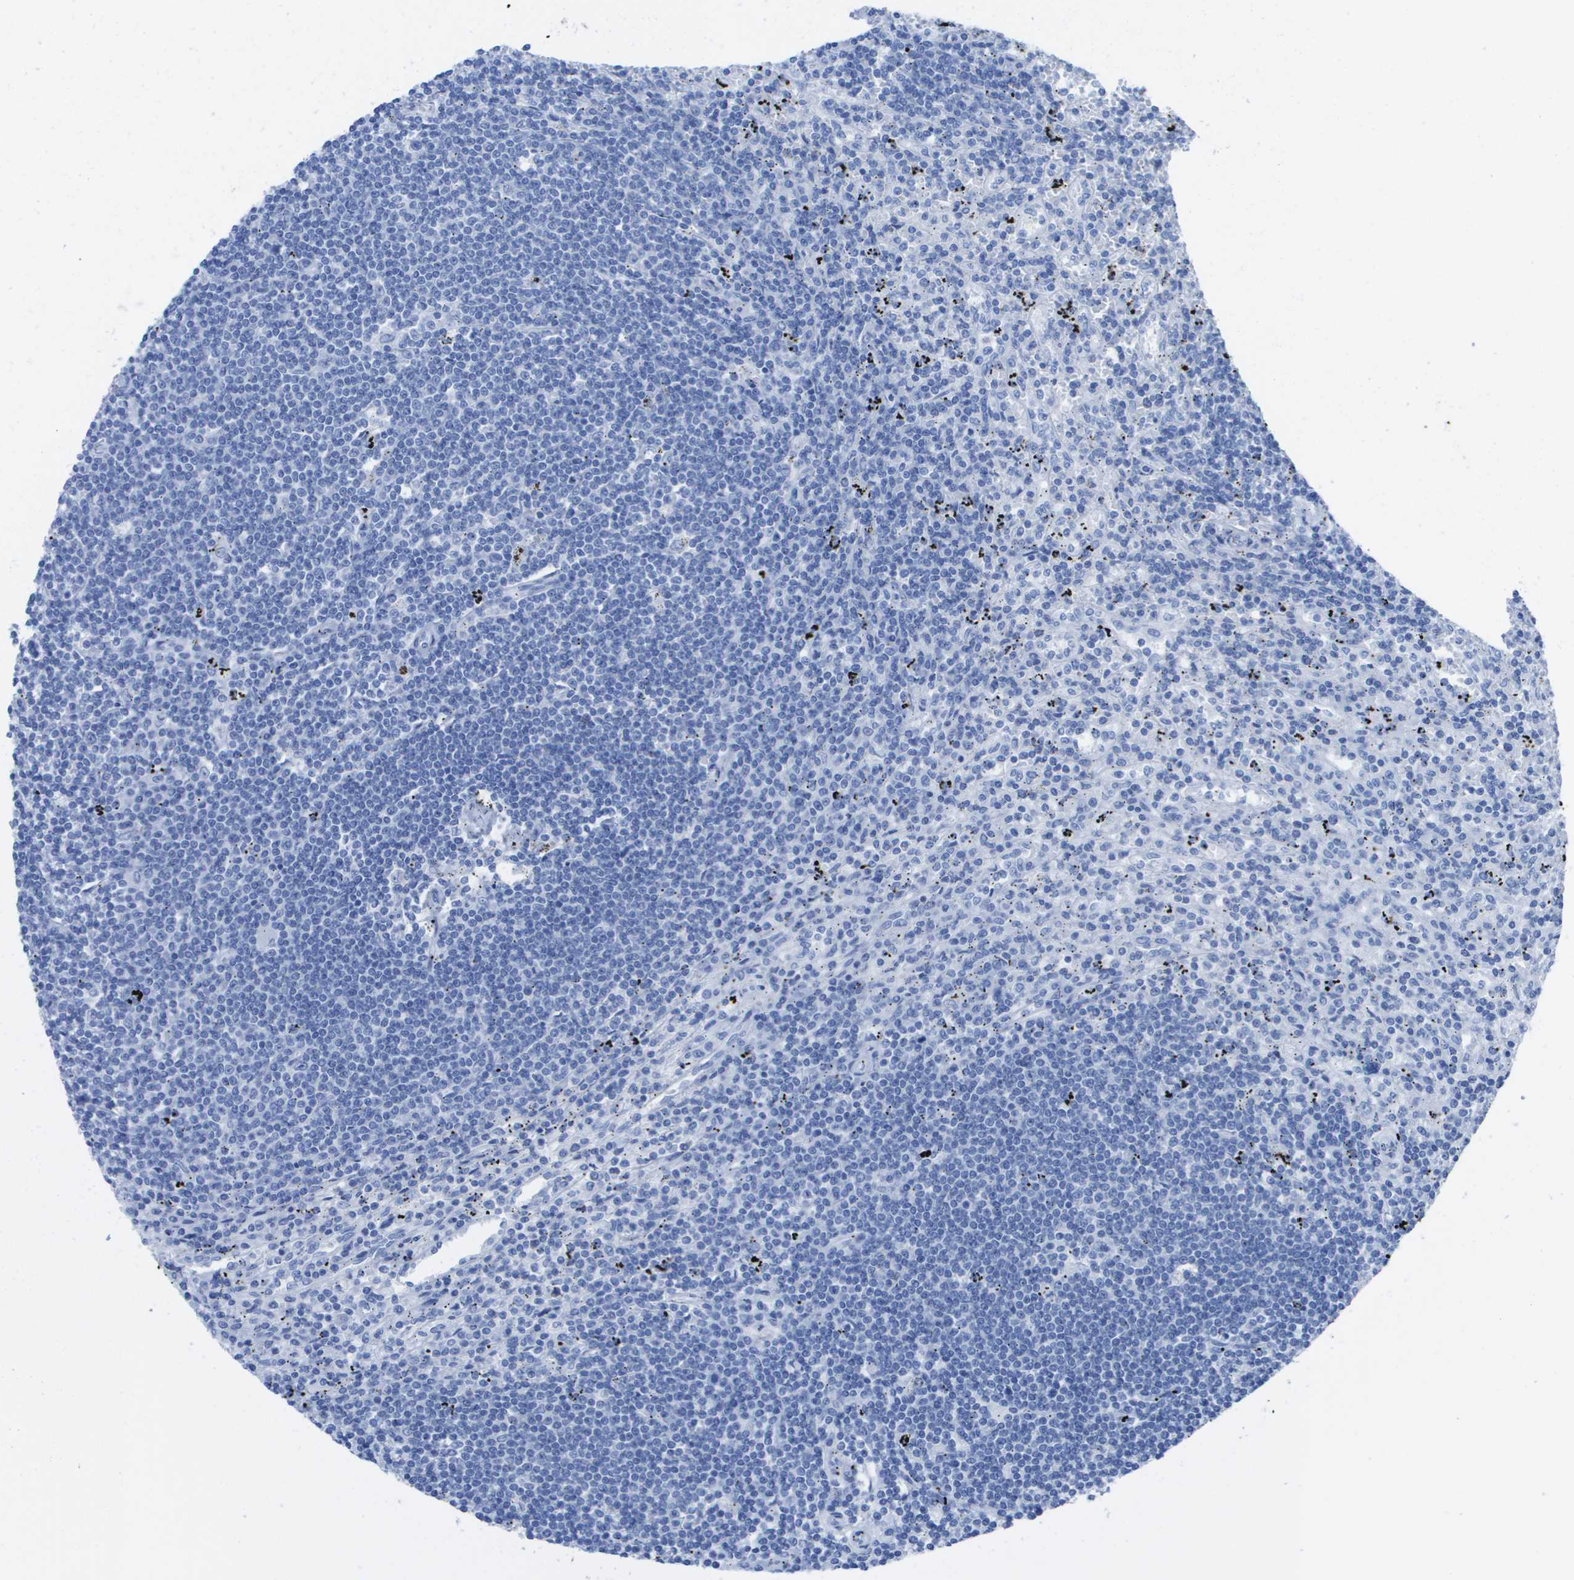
{"staining": {"intensity": "negative", "quantity": "none", "location": "none"}, "tissue": "lymphoma", "cell_type": "Tumor cells", "image_type": "cancer", "snomed": [{"axis": "morphology", "description": "Malignant lymphoma, non-Hodgkin's type, Low grade"}, {"axis": "topography", "description": "Spleen"}], "caption": "High power microscopy photomicrograph of an immunohistochemistry (IHC) image of lymphoma, revealing no significant expression in tumor cells.", "gene": "KCNA3", "patient": {"sex": "male", "age": 76}}